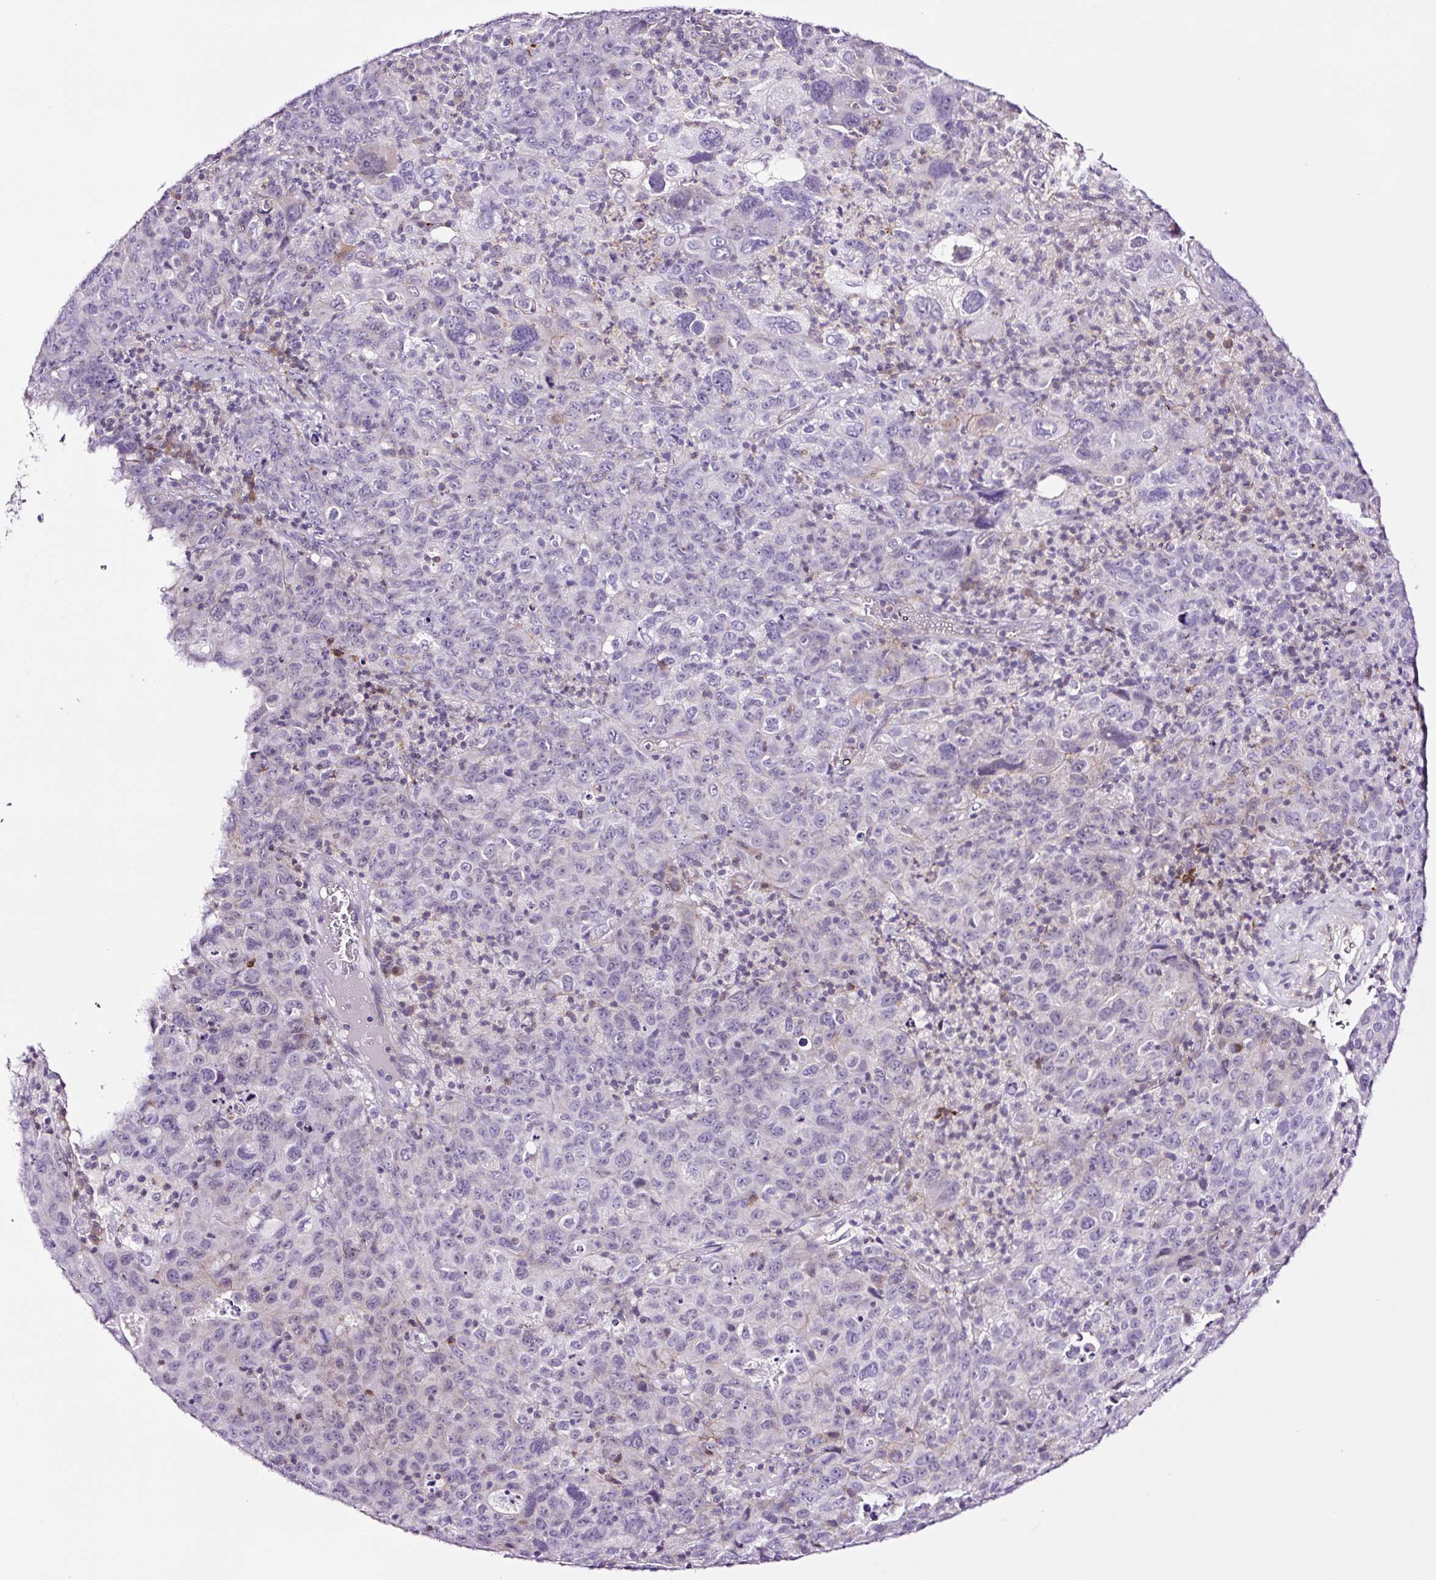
{"staining": {"intensity": "negative", "quantity": "none", "location": "none"}, "tissue": "cervical cancer", "cell_type": "Tumor cells", "image_type": "cancer", "snomed": [{"axis": "morphology", "description": "Squamous cell carcinoma, NOS"}, {"axis": "topography", "description": "Cervix"}], "caption": "This is a image of immunohistochemistry (IHC) staining of cervical squamous cell carcinoma, which shows no expression in tumor cells.", "gene": "TAFA3", "patient": {"sex": "female", "age": 44}}